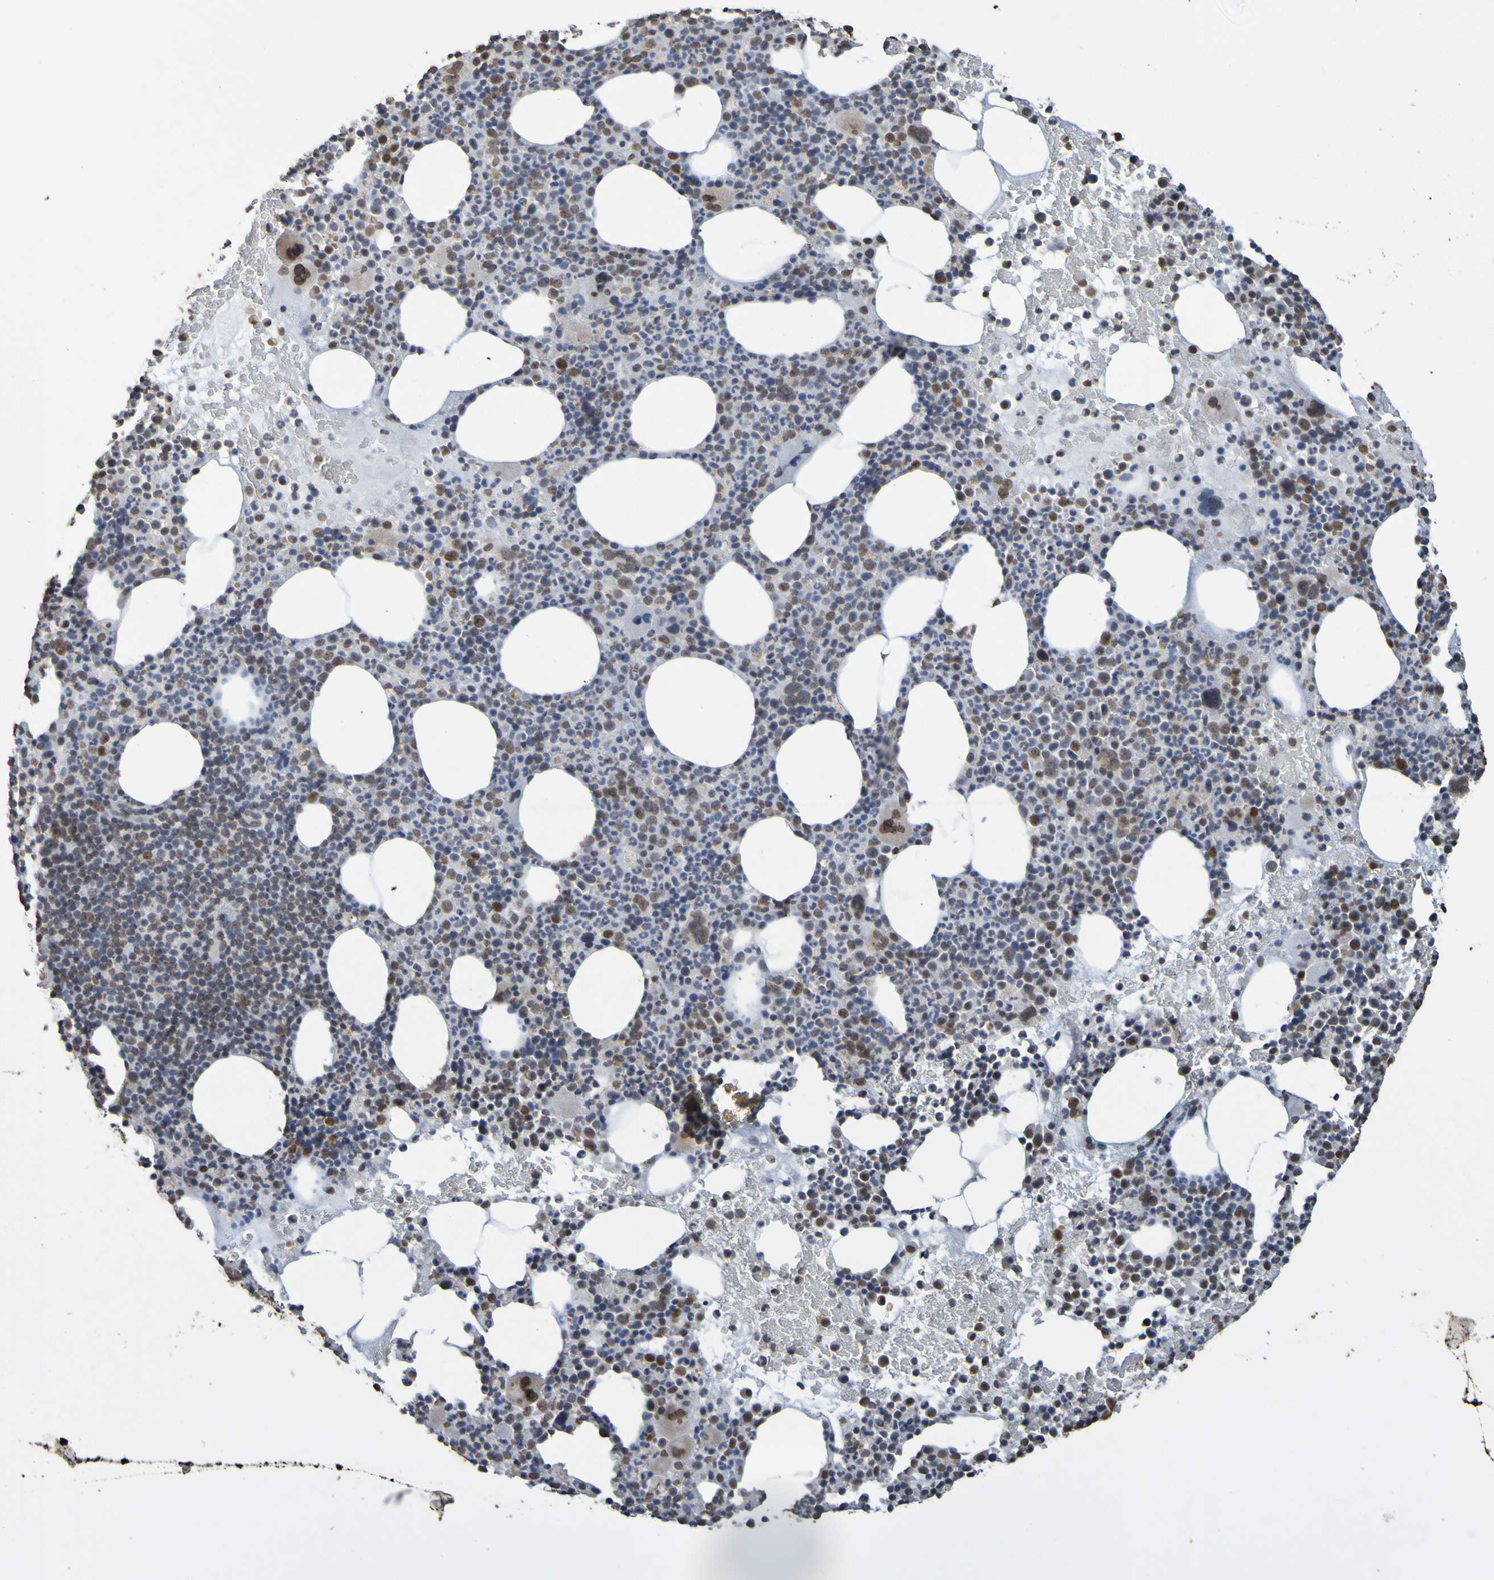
{"staining": {"intensity": "strong", "quantity": "25%-75%", "location": "nuclear"}, "tissue": "bone marrow", "cell_type": "Hematopoietic cells", "image_type": "normal", "snomed": [{"axis": "morphology", "description": "Normal tissue, NOS"}, {"axis": "morphology", "description": "Inflammation, NOS"}, {"axis": "topography", "description": "Bone marrow"}], "caption": "High-power microscopy captured an IHC histopathology image of unremarkable bone marrow, revealing strong nuclear staining in approximately 25%-75% of hematopoietic cells. The protein of interest is stained brown, and the nuclei are stained in blue (DAB (3,3'-diaminobenzidine) IHC with brightfield microscopy, high magnification).", "gene": "ALKBH2", "patient": {"sex": "male", "age": 73}}